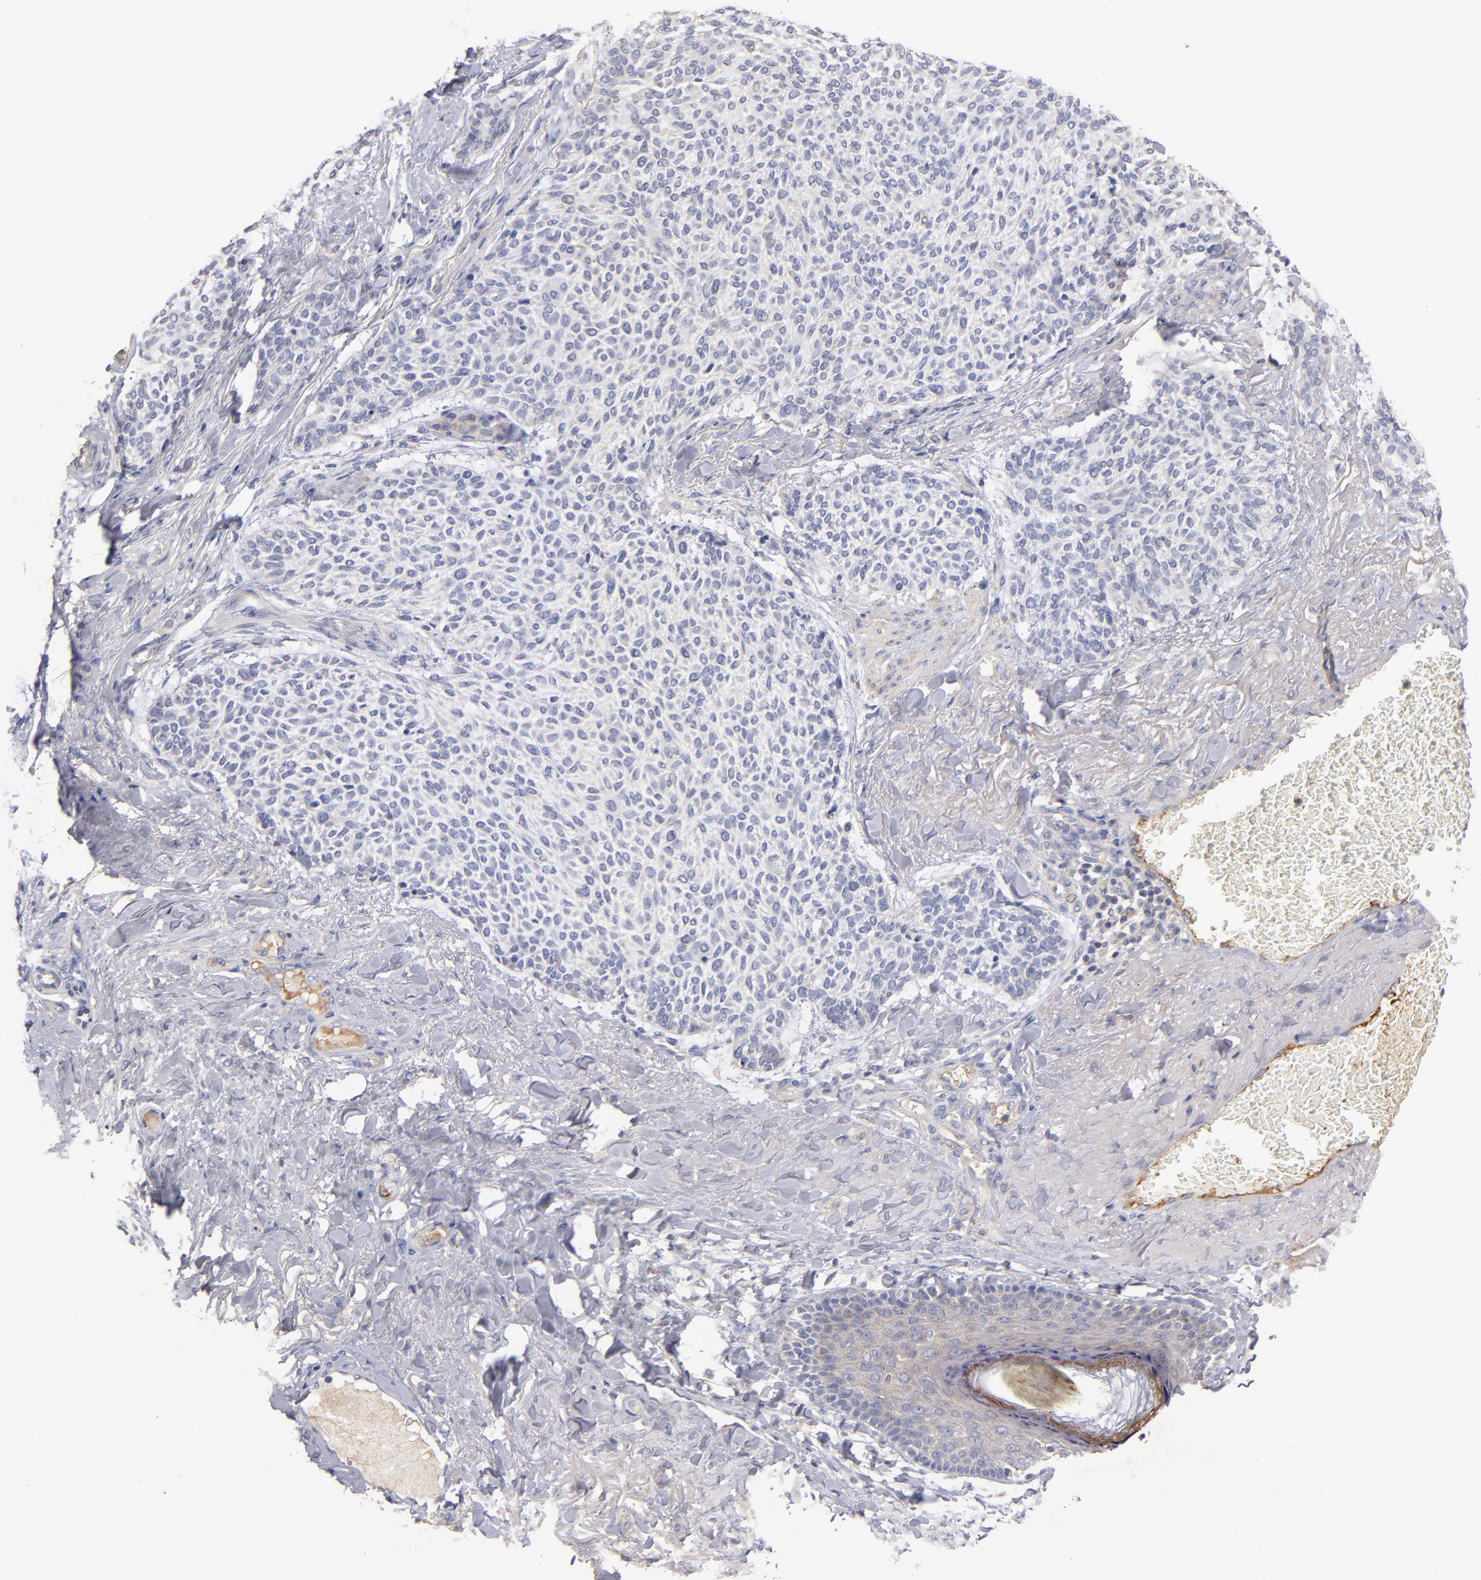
{"staining": {"intensity": "weak", "quantity": "<25%", "location": "cytoplasmic/membranous"}, "tissue": "skin cancer", "cell_type": "Tumor cells", "image_type": "cancer", "snomed": [{"axis": "morphology", "description": "Normal tissue, NOS"}, {"axis": "morphology", "description": "Basal cell carcinoma"}, {"axis": "topography", "description": "Skin"}], "caption": "Immunohistochemistry histopathology image of skin cancer stained for a protein (brown), which reveals no positivity in tumor cells.", "gene": "DACT1", "patient": {"sex": "female", "age": 70}}